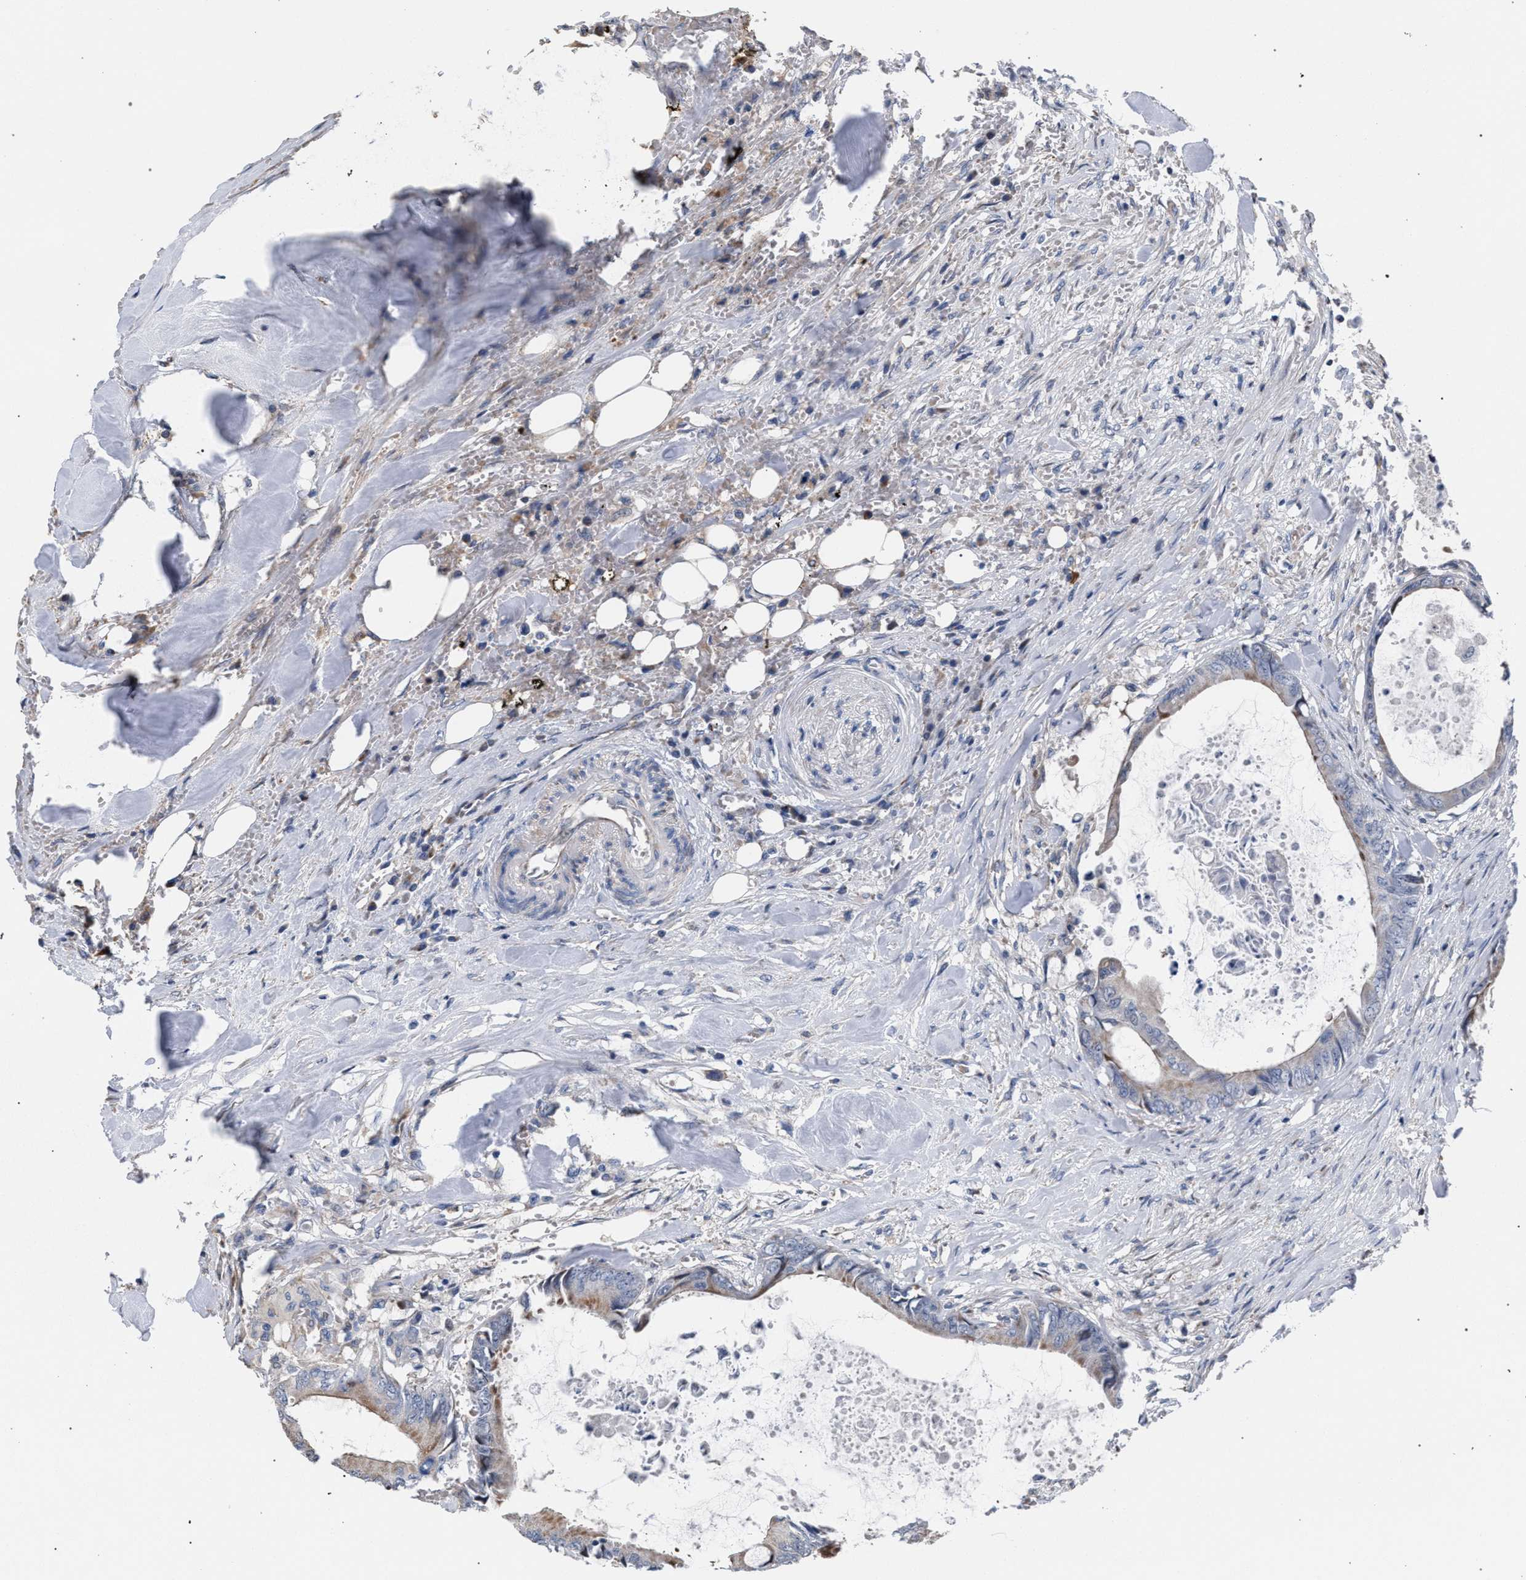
{"staining": {"intensity": "weak", "quantity": "25%-75%", "location": "cytoplasmic/membranous"}, "tissue": "colorectal cancer", "cell_type": "Tumor cells", "image_type": "cancer", "snomed": [{"axis": "morphology", "description": "Normal tissue, NOS"}, {"axis": "morphology", "description": "Adenocarcinoma, NOS"}, {"axis": "topography", "description": "Rectum"}, {"axis": "topography", "description": "Peripheral nerve tissue"}], "caption": "Immunohistochemistry of human colorectal cancer (adenocarcinoma) reveals low levels of weak cytoplasmic/membranous positivity in about 25%-75% of tumor cells.", "gene": "RNF135", "patient": {"sex": "female", "age": 77}}